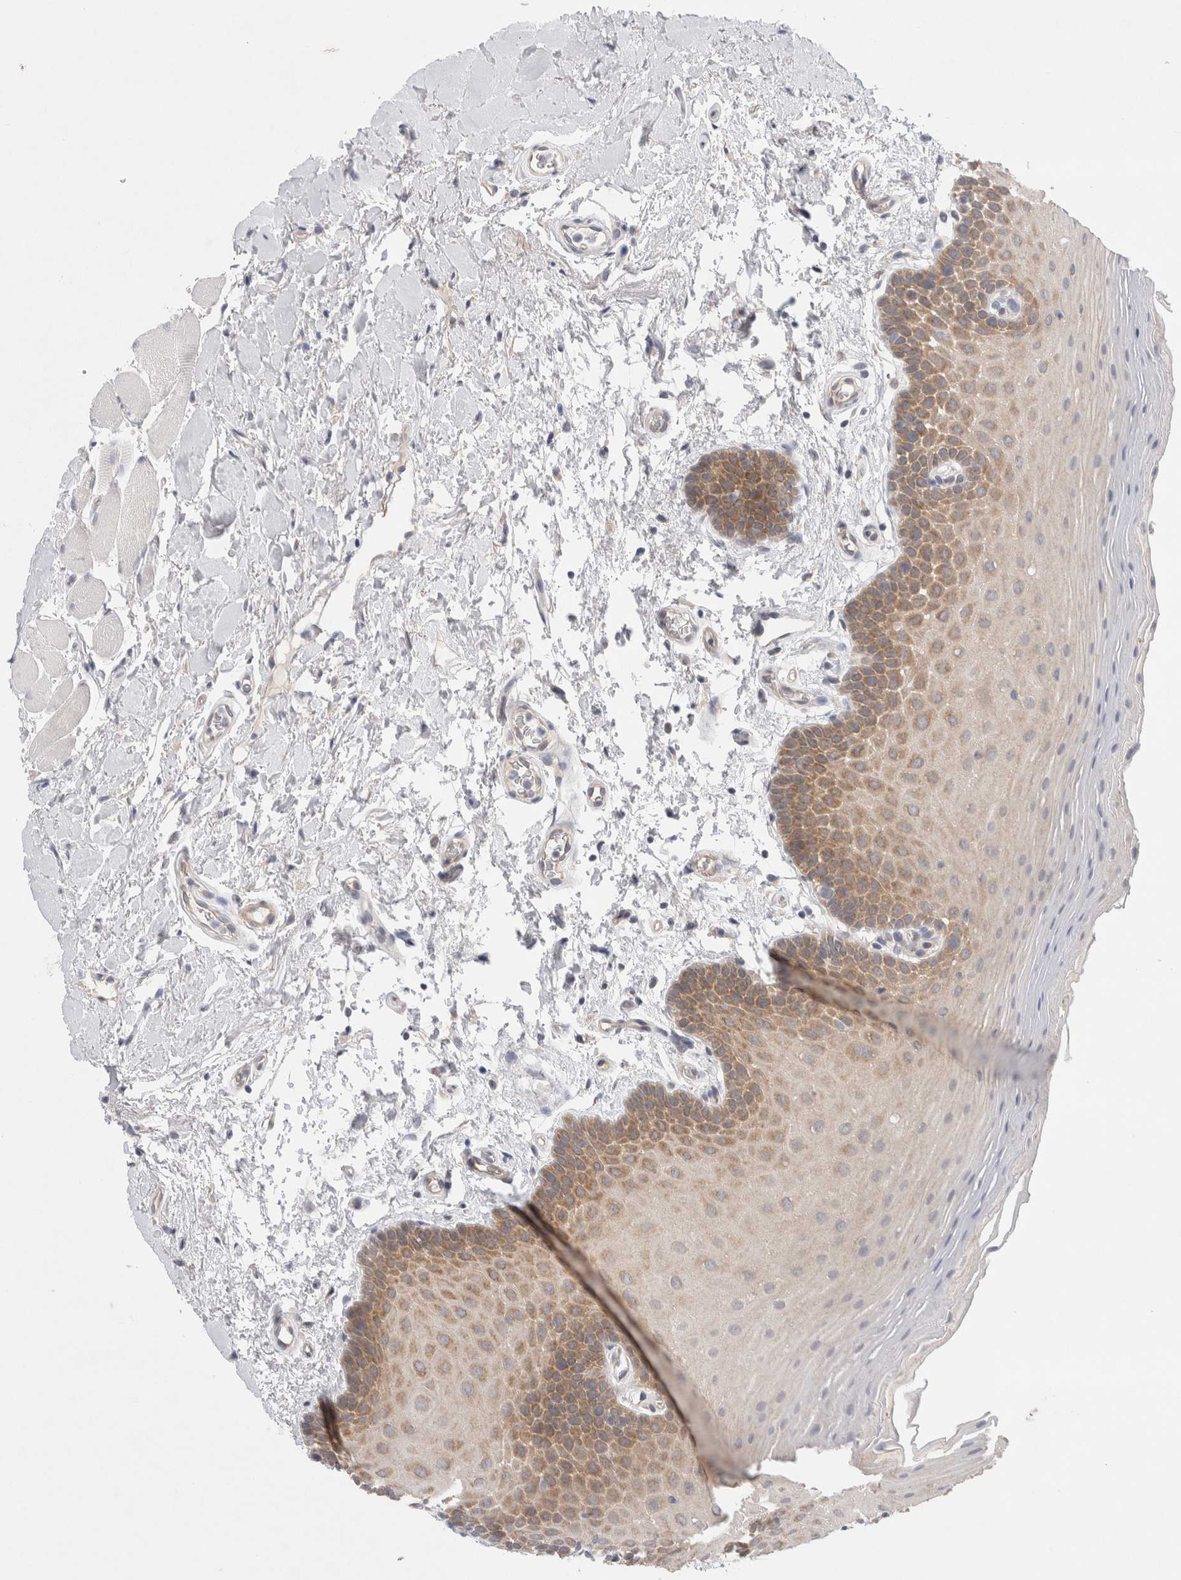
{"staining": {"intensity": "moderate", "quantity": "25%-75%", "location": "cytoplasmic/membranous"}, "tissue": "oral mucosa", "cell_type": "Squamous epithelial cells", "image_type": "normal", "snomed": [{"axis": "morphology", "description": "Normal tissue, NOS"}, {"axis": "topography", "description": "Oral tissue"}], "caption": "Human oral mucosa stained with a brown dye exhibits moderate cytoplasmic/membranous positive staining in about 25%-75% of squamous epithelial cells.", "gene": "WIPF2", "patient": {"sex": "male", "age": 62}}